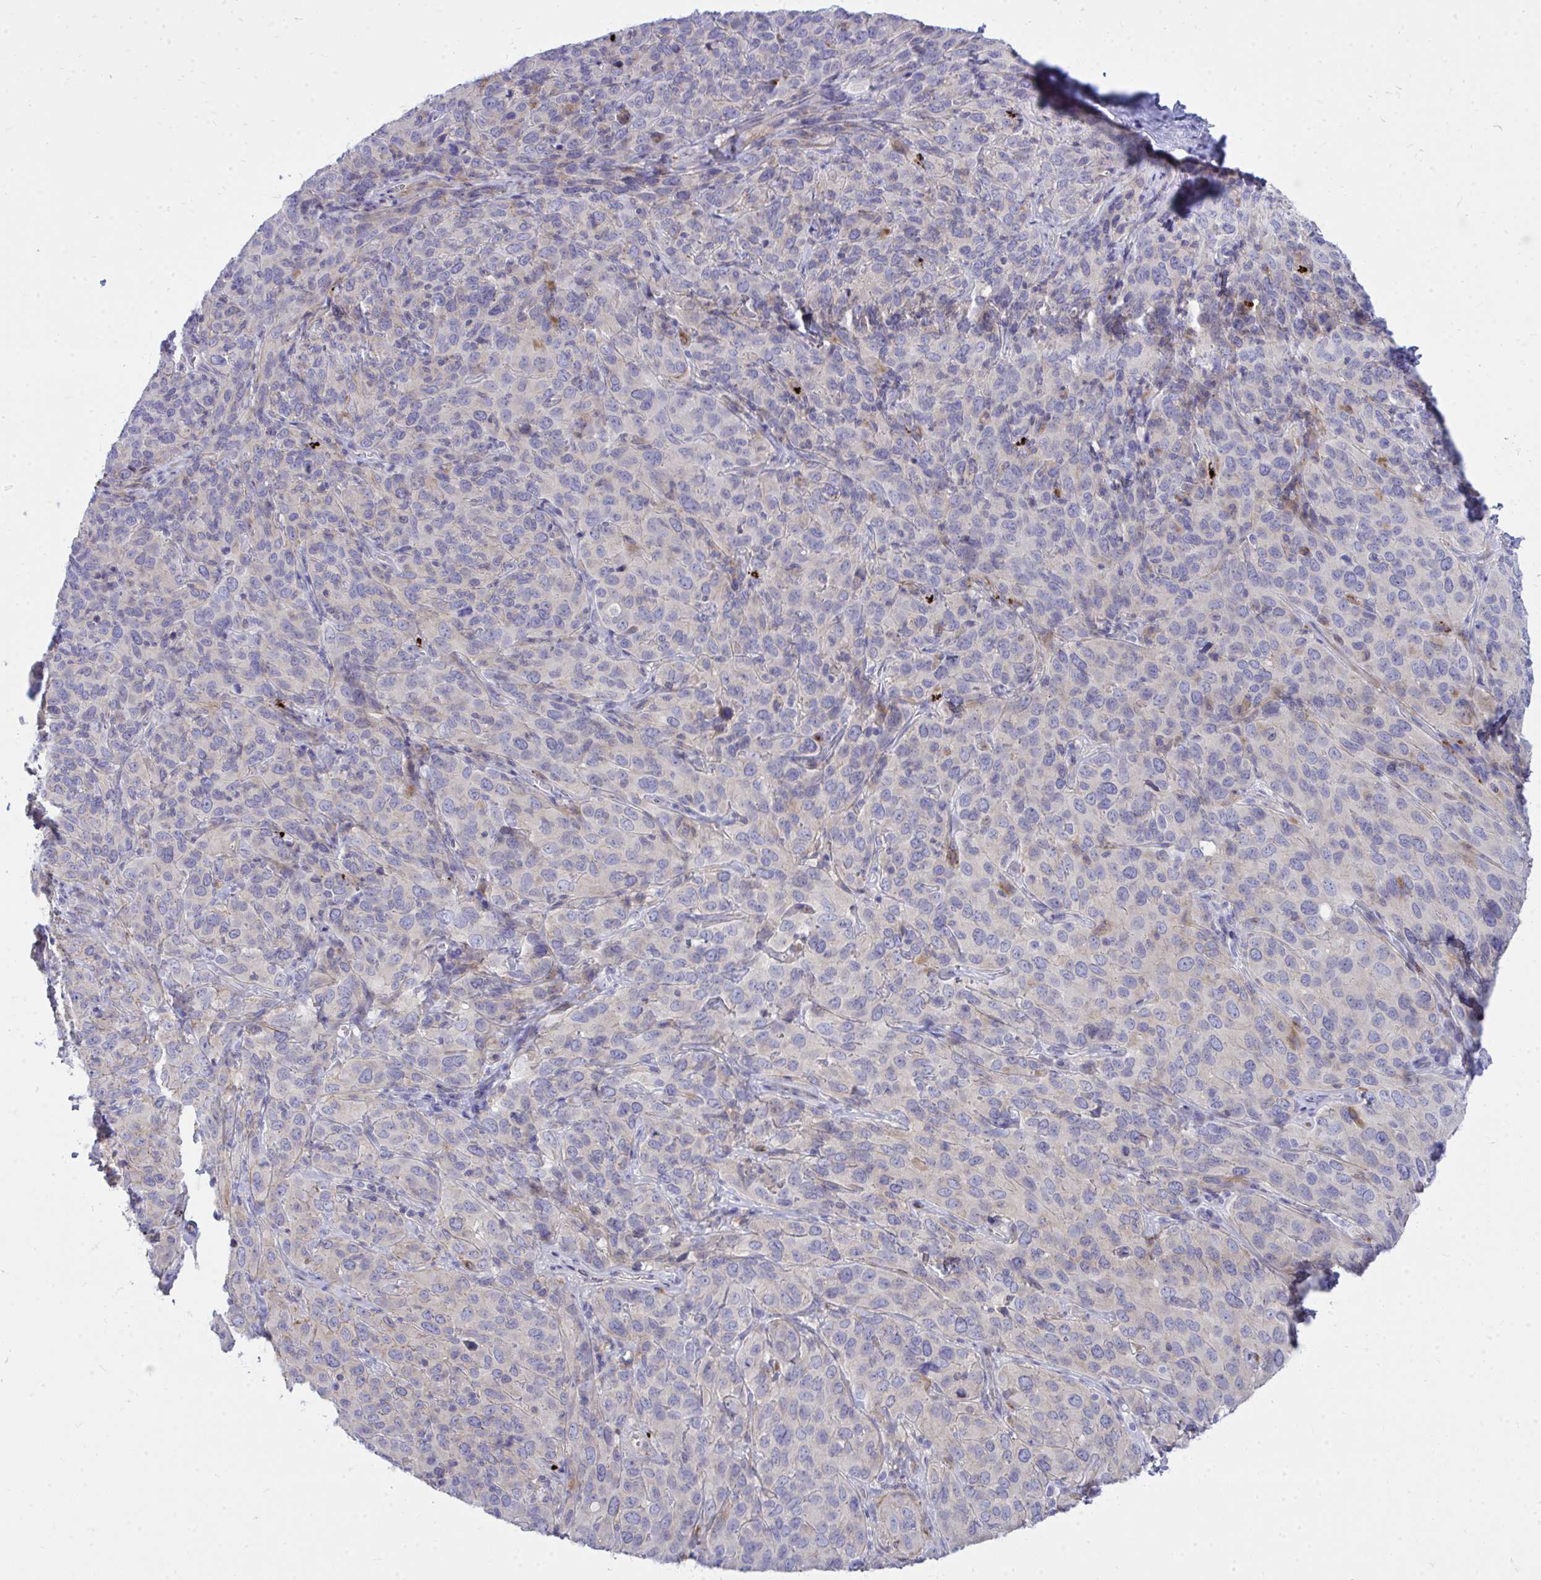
{"staining": {"intensity": "negative", "quantity": "none", "location": "none"}, "tissue": "cervical cancer", "cell_type": "Tumor cells", "image_type": "cancer", "snomed": [{"axis": "morphology", "description": "Squamous cell carcinoma, NOS"}, {"axis": "topography", "description": "Cervix"}], "caption": "Tumor cells show no significant protein staining in cervical cancer.", "gene": "TP53I11", "patient": {"sex": "female", "age": 51}}